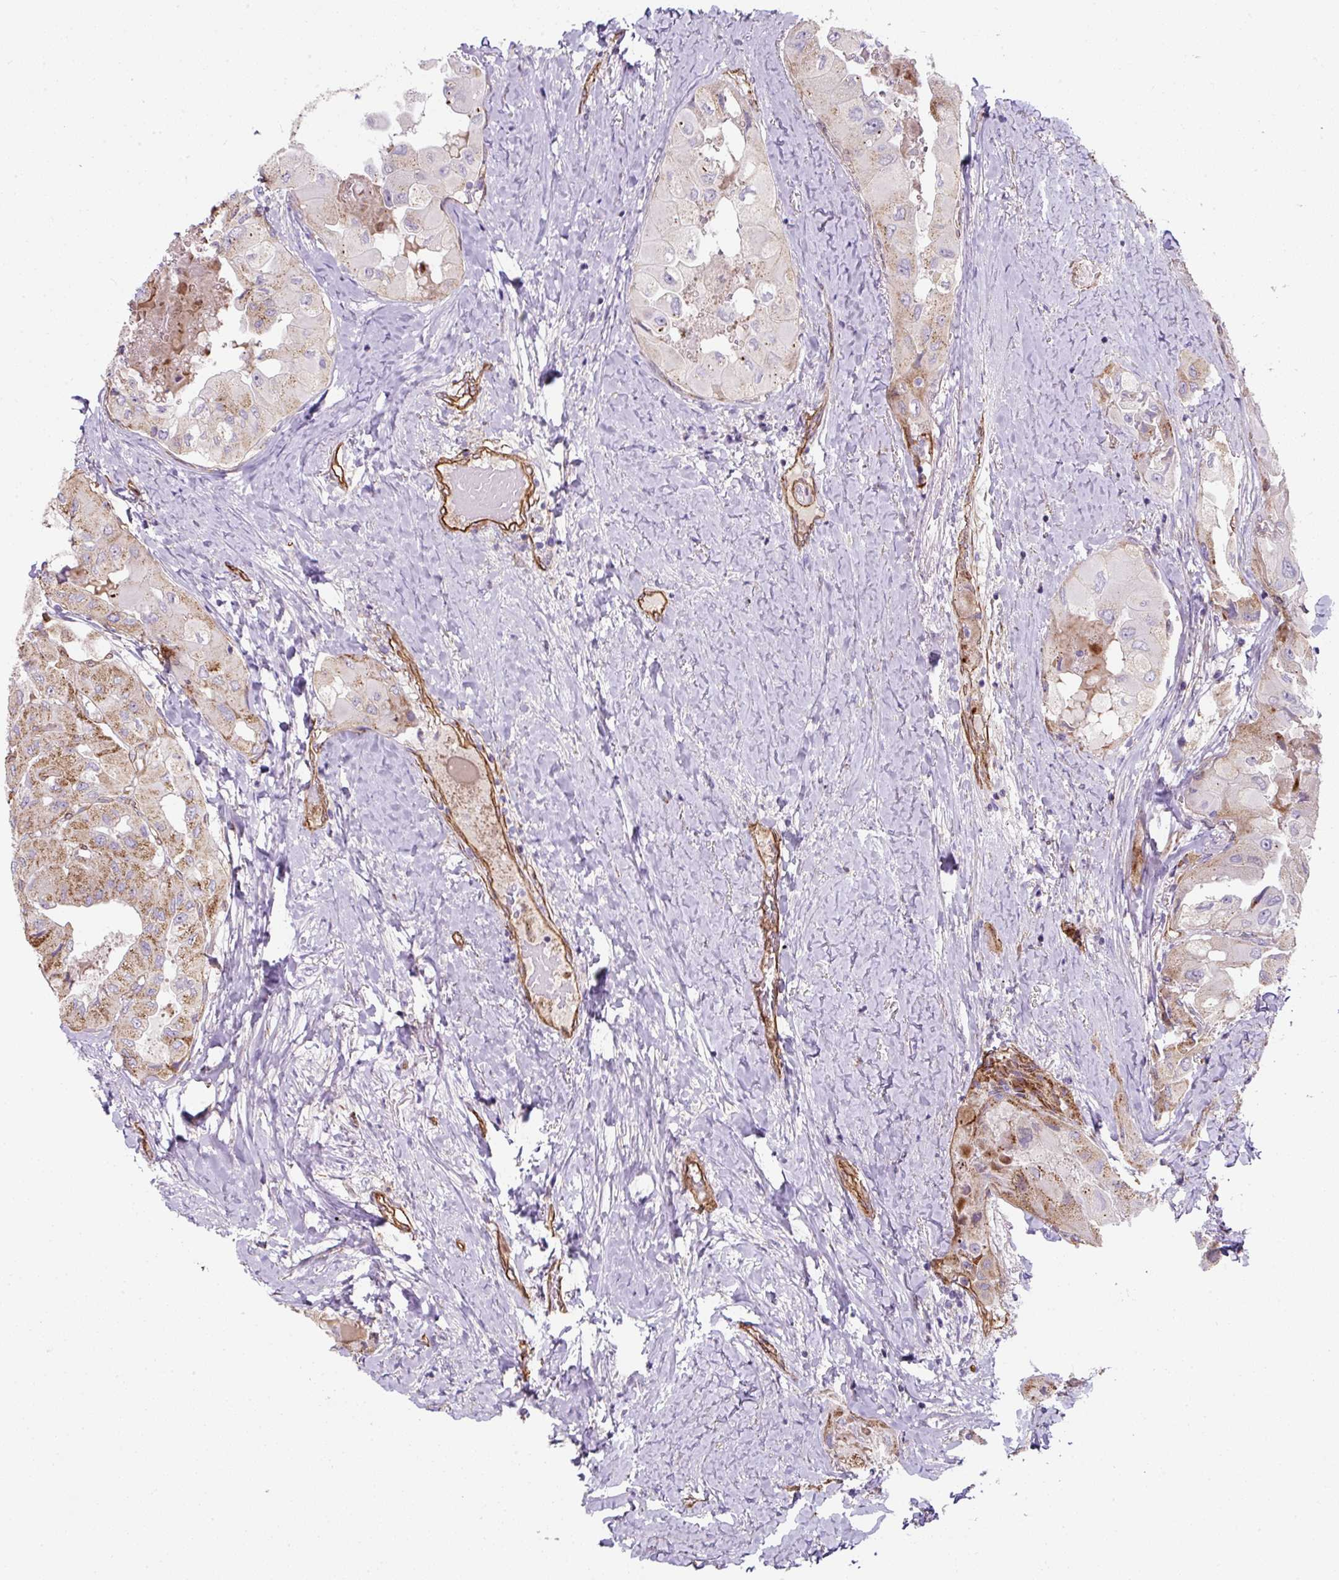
{"staining": {"intensity": "moderate", "quantity": "<25%", "location": "cytoplasmic/membranous"}, "tissue": "thyroid cancer", "cell_type": "Tumor cells", "image_type": "cancer", "snomed": [{"axis": "morphology", "description": "Normal tissue, NOS"}, {"axis": "morphology", "description": "Papillary adenocarcinoma, NOS"}, {"axis": "topography", "description": "Thyroid gland"}], "caption": "Thyroid cancer (papillary adenocarcinoma) stained for a protein demonstrates moderate cytoplasmic/membranous positivity in tumor cells. The staining was performed using DAB (3,3'-diaminobenzidine) to visualize the protein expression in brown, while the nuclei were stained in blue with hematoxylin (Magnification: 20x).", "gene": "ANKUB1", "patient": {"sex": "female", "age": 59}}